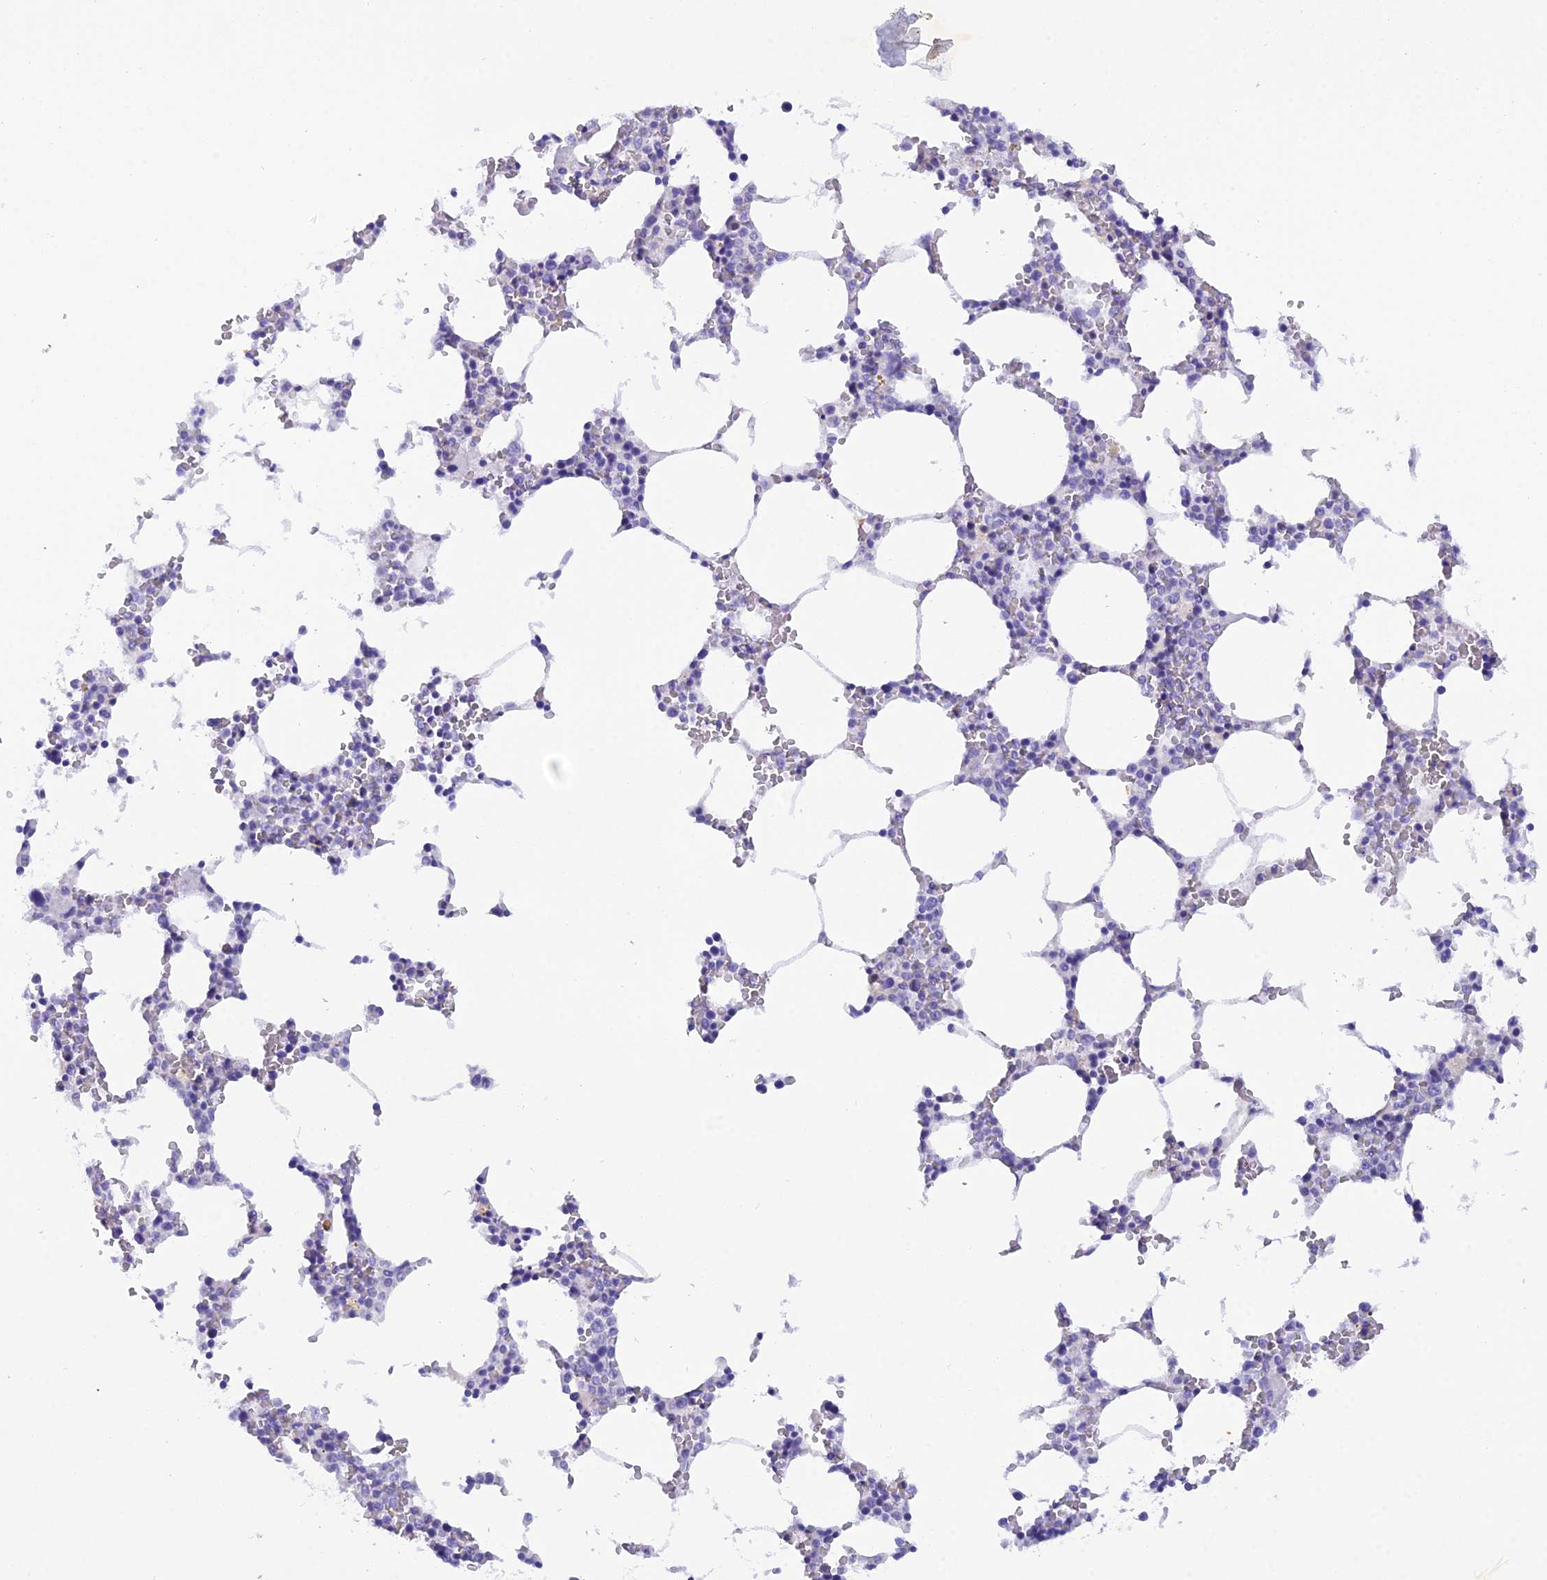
{"staining": {"intensity": "negative", "quantity": "none", "location": "none"}, "tissue": "bone marrow", "cell_type": "Hematopoietic cells", "image_type": "normal", "snomed": [{"axis": "morphology", "description": "Normal tissue, NOS"}, {"axis": "topography", "description": "Bone marrow"}], "caption": "Human bone marrow stained for a protein using IHC exhibits no expression in hematopoietic cells.", "gene": "REG1A", "patient": {"sex": "female", "age": 64}}